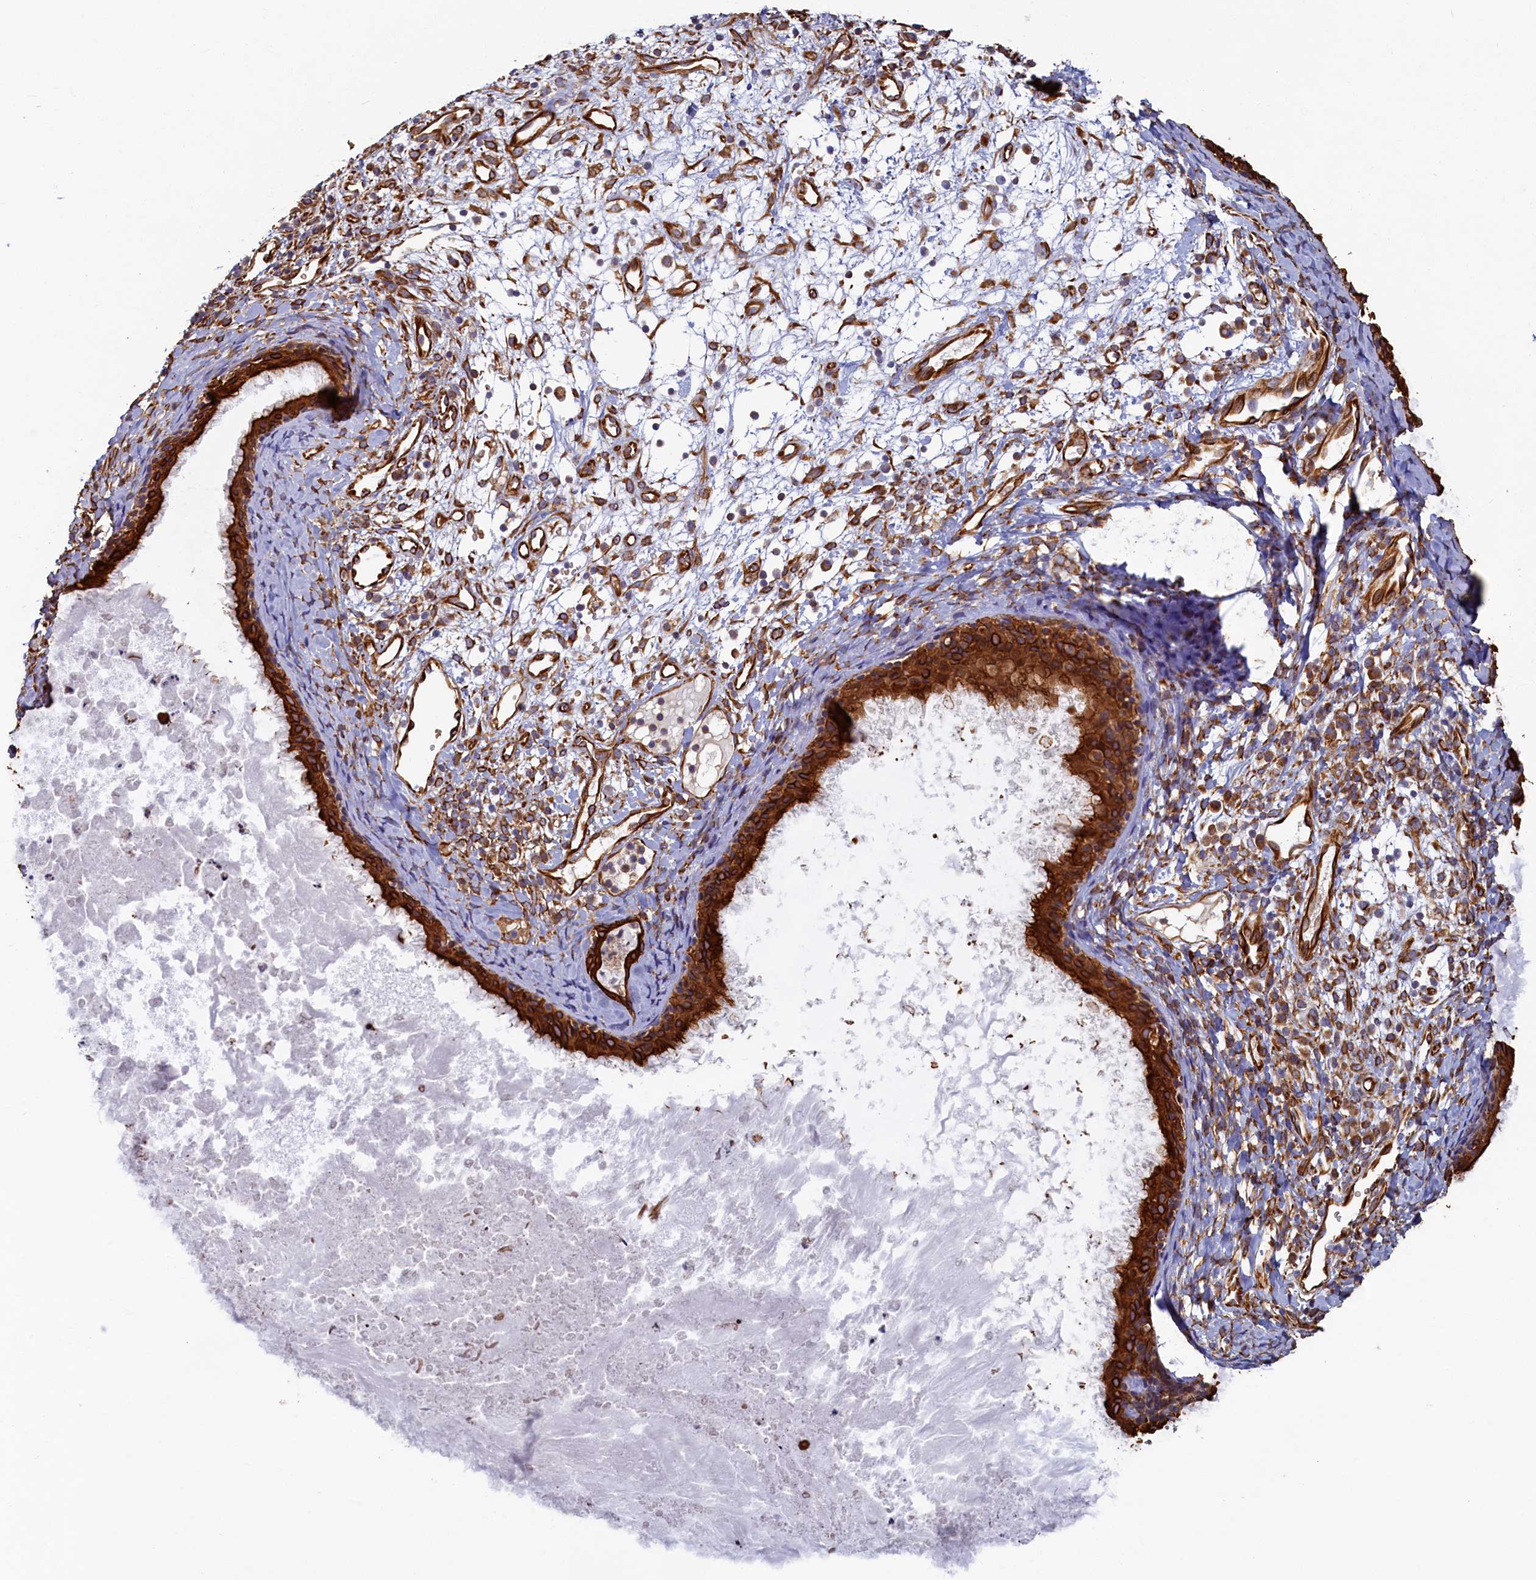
{"staining": {"intensity": "strong", "quantity": ">75%", "location": "cytoplasmic/membranous"}, "tissue": "nasopharynx", "cell_type": "Respiratory epithelial cells", "image_type": "normal", "snomed": [{"axis": "morphology", "description": "Normal tissue, NOS"}, {"axis": "topography", "description": "Nasopharynx"}], "caption": "Immunohistochemical staining of benign nasopharynx reveals >75% levels of strong cytoplasmic/membranous protein positivity in approximately >75% of respiratory epithelial cells. The staining was performed using DAB (3,3'-diaminobenzidine), with brown indicating positive protein expression. Nuclei are stained blue with hematoxylin.", "gene": "LRRC57", "patient": {"sex": "male", "age": 22}}